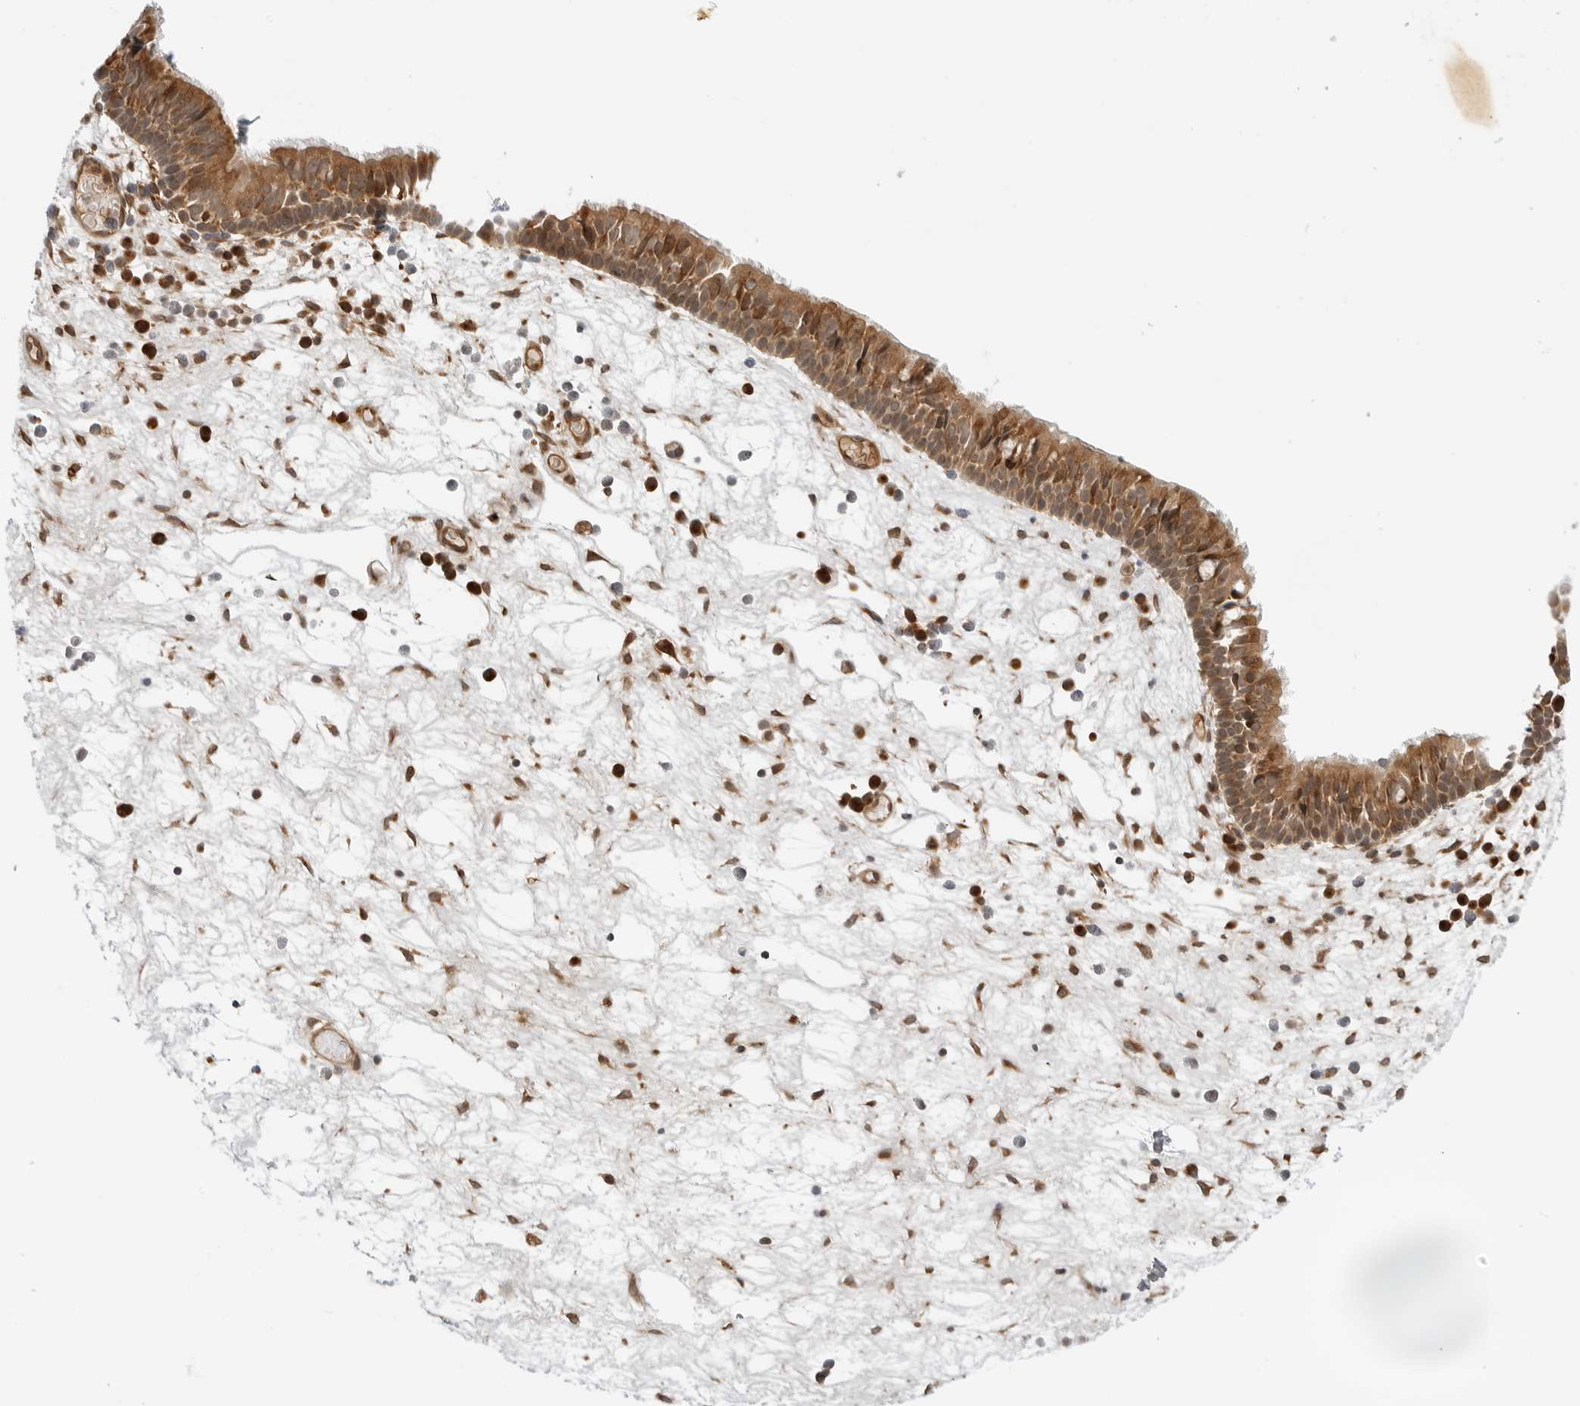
{"staining": {"intensity": "strong", "quantity": ">75%", "location": "cytoplasmic/membranous,nuclear"}, "tissue": "nasopharynx", "cell_type": "Respiratory epithelial cells", "image_type": "normal", "snomed": [{"axis": "morphology", "description": "Normal tissue, NOS"}, {"axis": "morphology", "description": "Inflammation, NOS"}, {"axis": "morphology", "description": "Malignant melanoma, Metastatic site"}, {"axis": "topography", "description": "Nasopharynx"}], "caption": "The histopathology image shows a brown stain indicating the presence of a protein in the cytoplasmic/membranous,nuclear of respiratory epithelial cells in nasopharynx.", "gene": "TIPRL", "patient": {"sex": "male", "age": 70}}